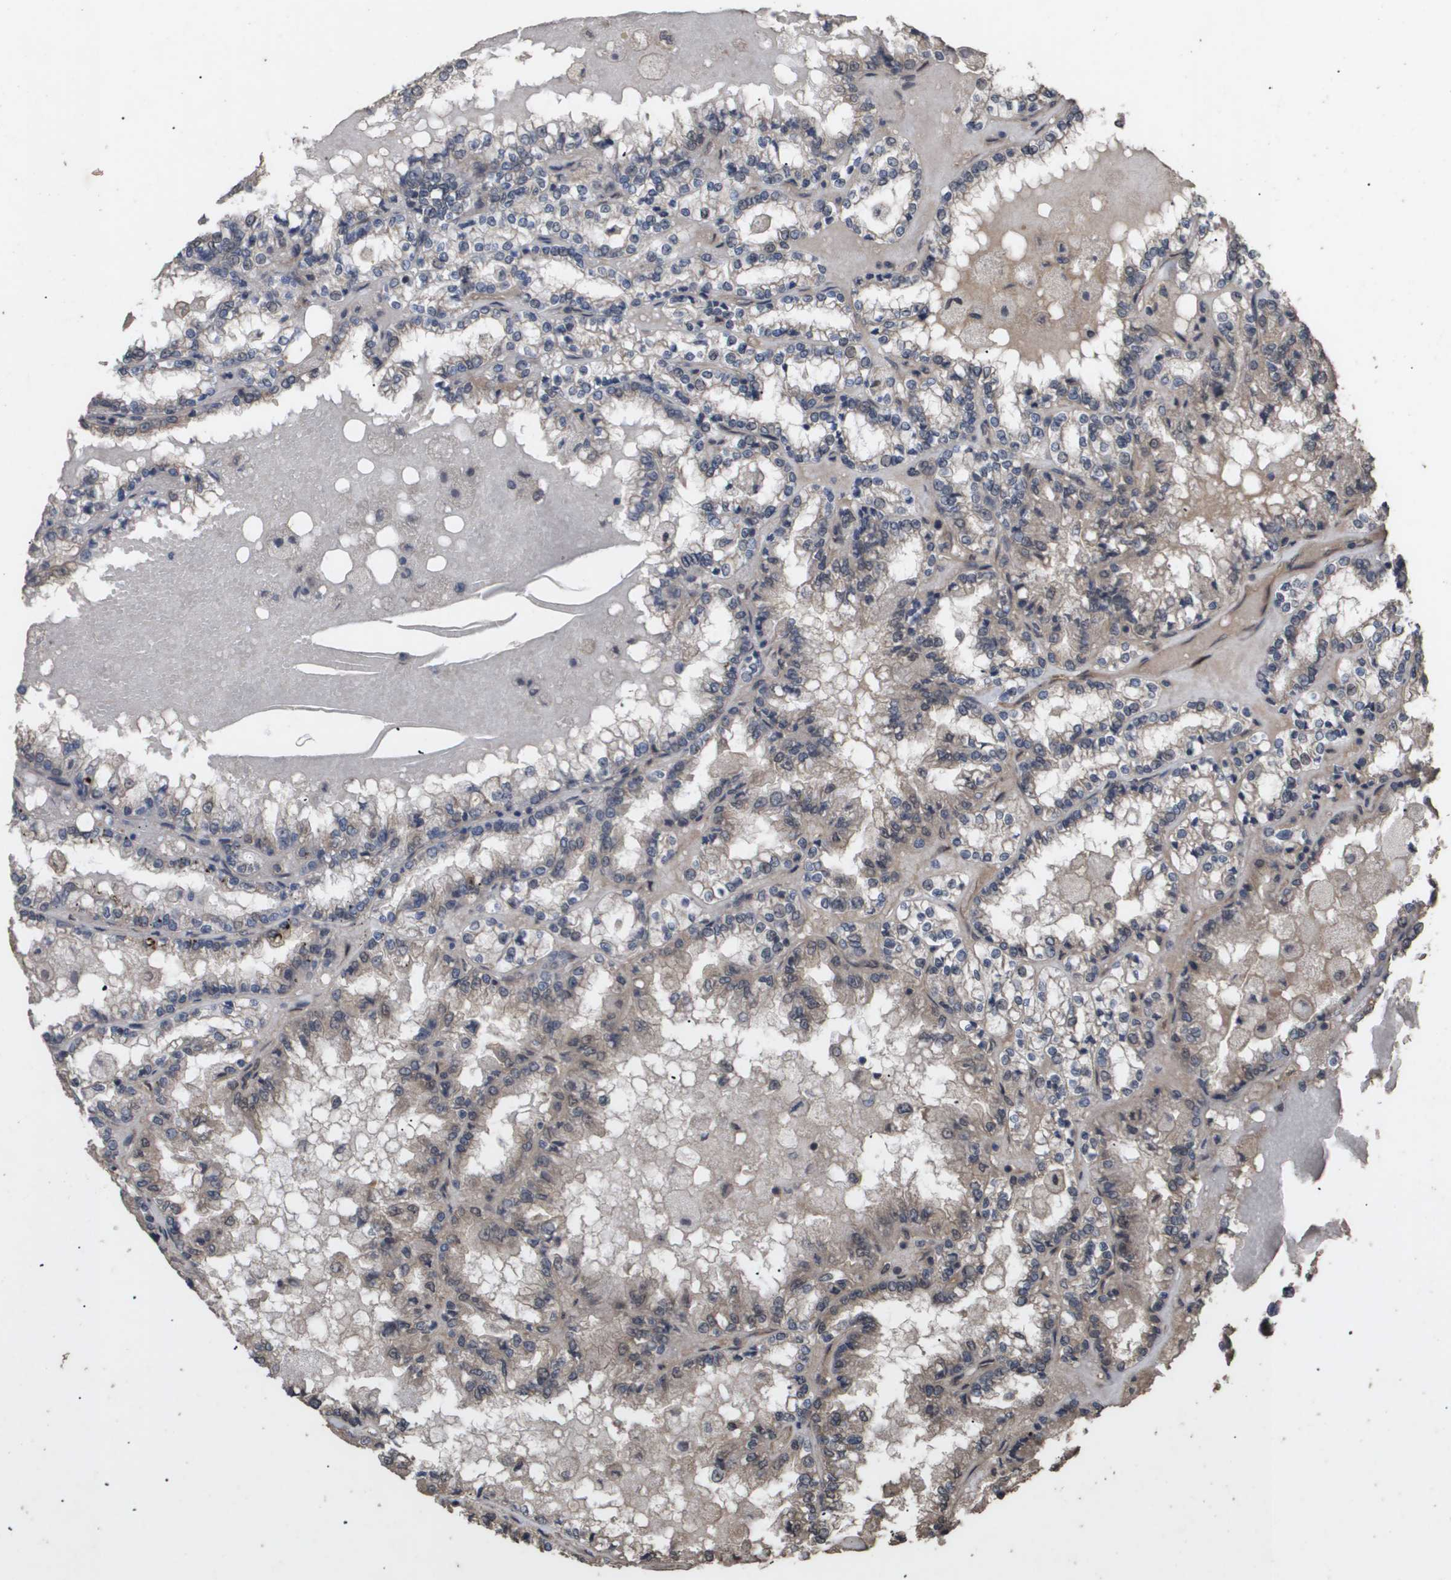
{"staining": {"intensity": "weak", "quantity": "<25%", "location": "cytoplasmic/membranous"}, "tissue": "renal cancer", "cell_type": "Tumor cells", "image_type": "cancer", "snomed": [{"axis": "morphology", "description": "Adenocarcinoma, NOS"}, {"axis": "topography", "description": "Kidney"}], "caption": "This is an immunohistochemistry (IHC) histopathology image of renal cancer (adenocarcinoma). There is no staining in tumor cells.", "gene": "CUL5", "patient": {"sex": "female", "age": 56}}